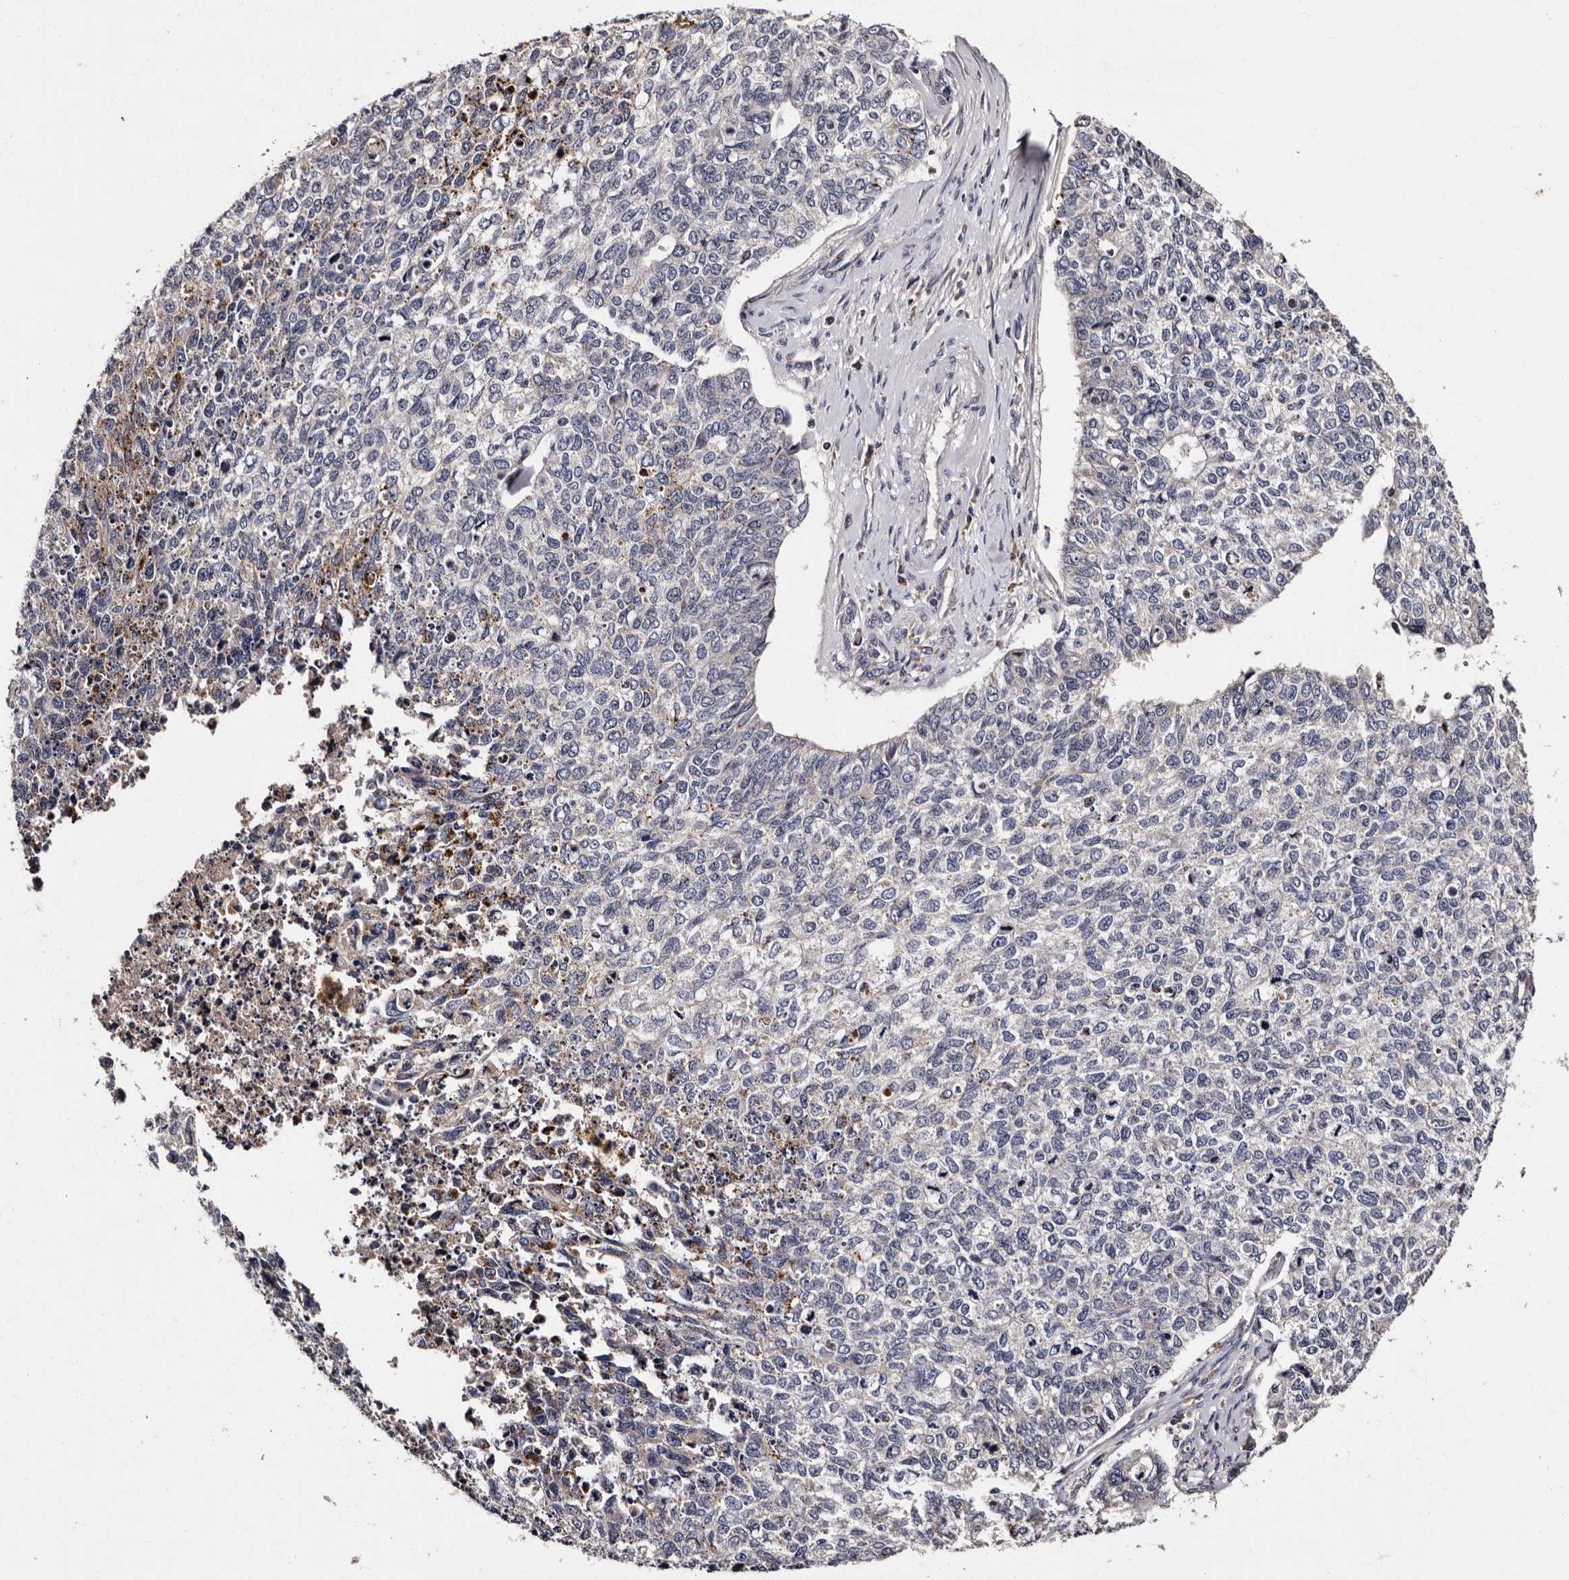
{"staining": {"intensity": "negative", "quantity": "none", "location": "none"}, "tissue": "cervical cancer", "cell_type": "Tumor cells", "image_type": "cancer", "snomed": [{"axis": "morphology", "description": "Squamous cell carcinoma, NOS"}, {"axis": "topography", "description": "Cervix"}], "caption": "DAB immunohistochemical staining of cervical squamous cell carcinoma exhibits no significant positivity in tumor cells.", "gene": "ADCK5", "patient": {"sex": "female", "age": 63}}